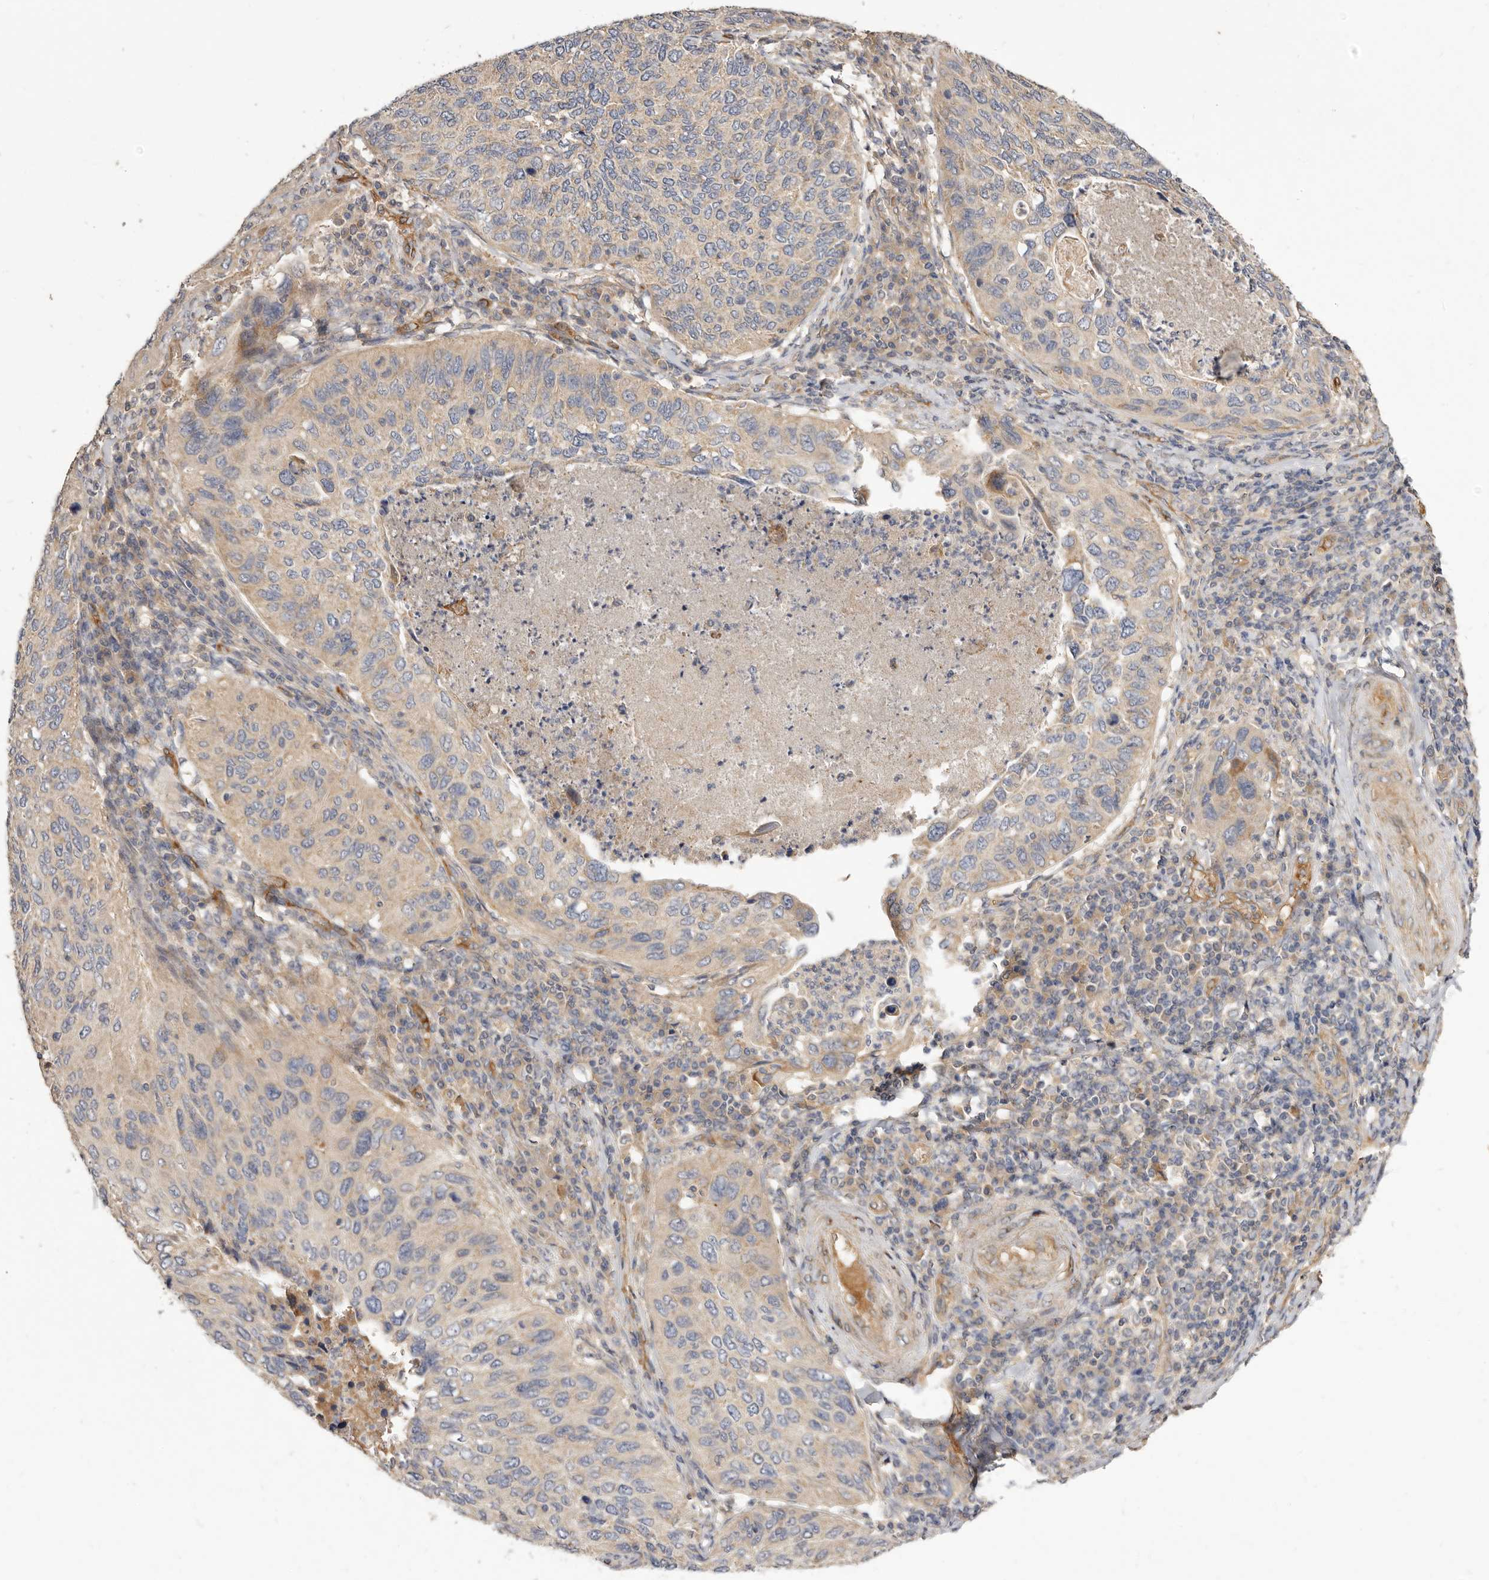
{"staining": {"intensity": "weak", "quantity": "<25%", "location": "cytoplasmic/membranous"}, "tissue": "cervical cancer", "cell_type": "Tumor cells", "image_type": "cancer", "snomed": [{"axis": "morphology", "description": "Squamous cell carcinoma, NOS"}, {"axis": "topography", "description": "Cervix"}], "caption": "Histopathology image shows no protein expression in tumor cells of cervical squamous cell carcinoma tissue. (DAB (3,3'-diaminobenzidine) IHC, high magnification).", "gene": "ADAMTS9", "patient": {"sex": "female", "age": 38}}